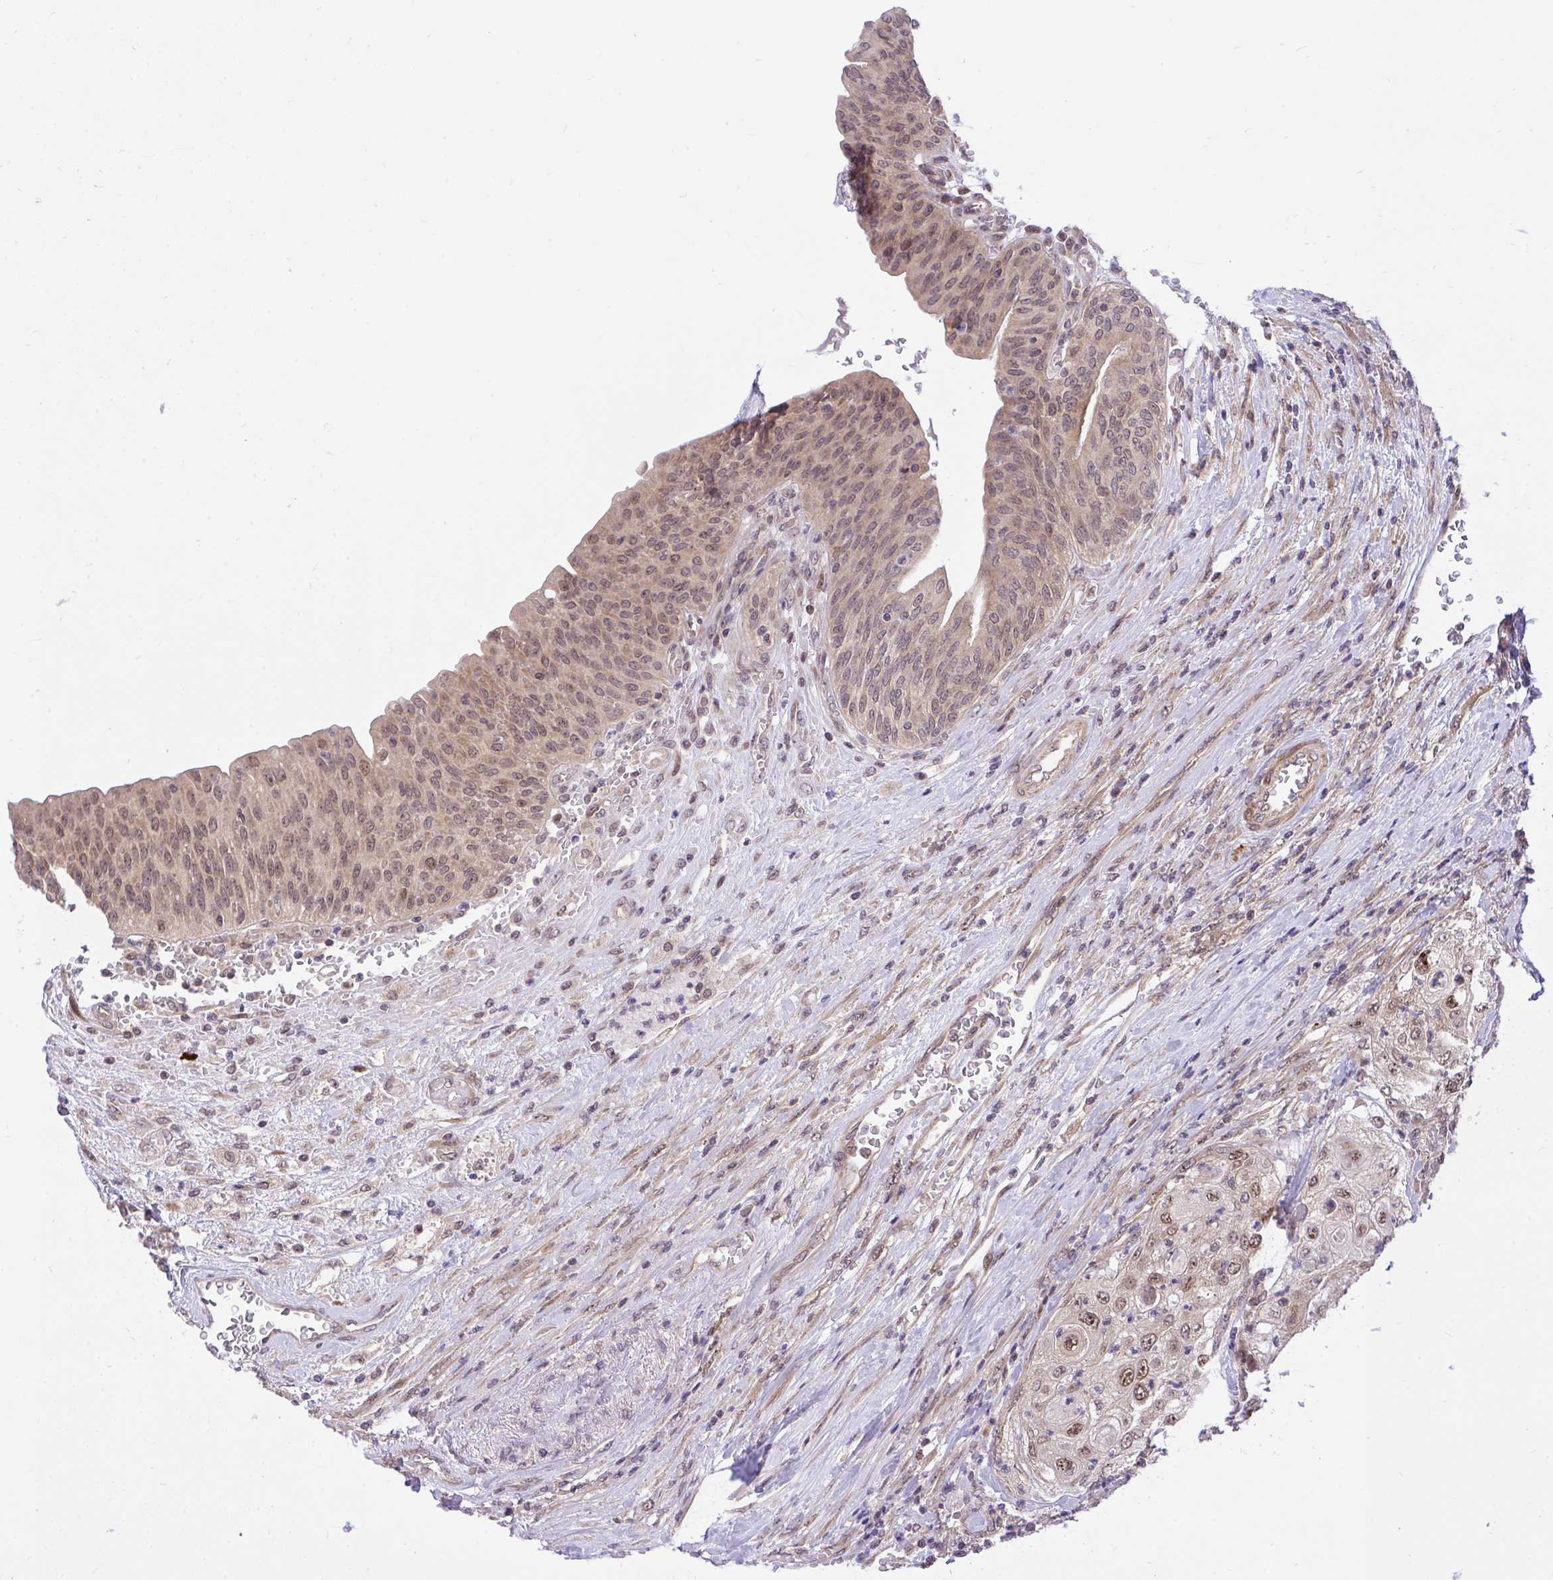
{"staining": {"intensity": "weak", "quantity": ">75%", "location": "cytoplasmic/membranous"}, "tissue": "urothelial cancer", "cell_type": "Tumor cells", "image_type": "cancer", "snomed": [{"axis": "morphology", "description": "Urothelial carcinoma, High grade"}, {"axis": "topography", "description": "Urinary bladder"}], "caption": "Tumor cells exhibit low levels of weak cytoplasmic/membranous staining in approximately >75% of cells in urothelial cancer.", "gene": "ERI1", "patient": {"sex": "female", "age": 79}}